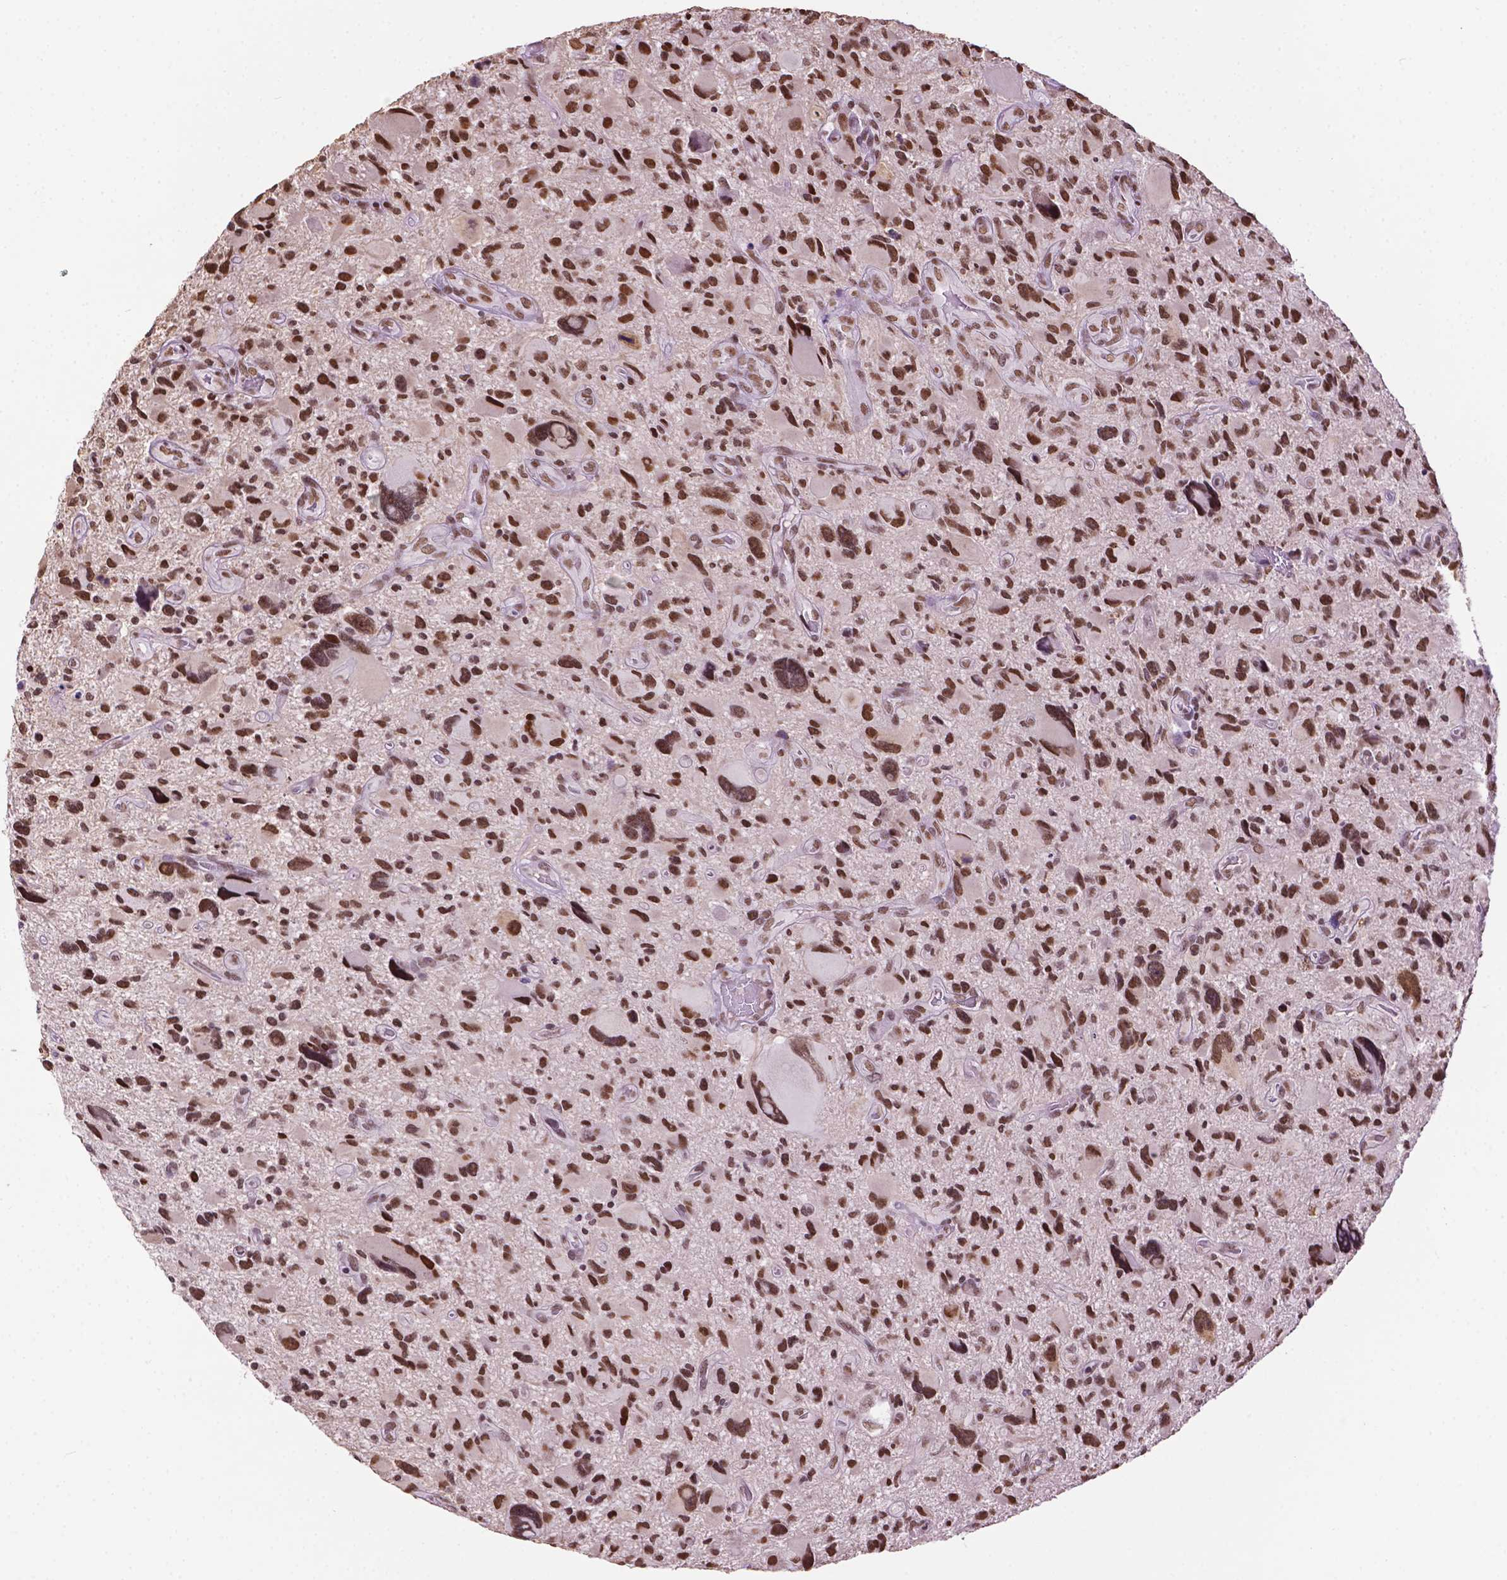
{"staining": {"intensity": "strong", "quantity": ">75%", "location": "nuclear"}, "tissue": "glioma", "cell_type": "Tumor cells", "image_type": "cancer", "snomed": [{"axis": "morphology", "description": "Glioma, malignant, NOS"}, {"axis": "morphology", "description": "Glioma, malignant, High grade"}, {"axis": "topography", "description": "Brain"}], "caption": "Protein positivity by immunohistochemistry exhibits strong nuclear positivity in approximately >75% of tumor cells in glioma. (DAB (3,3'-diaminobenzidine) = brown stain, brightfield microscopy at high magnification).", "gene": "COL23A1", "patient": {"sex": "female", "age": 71}}